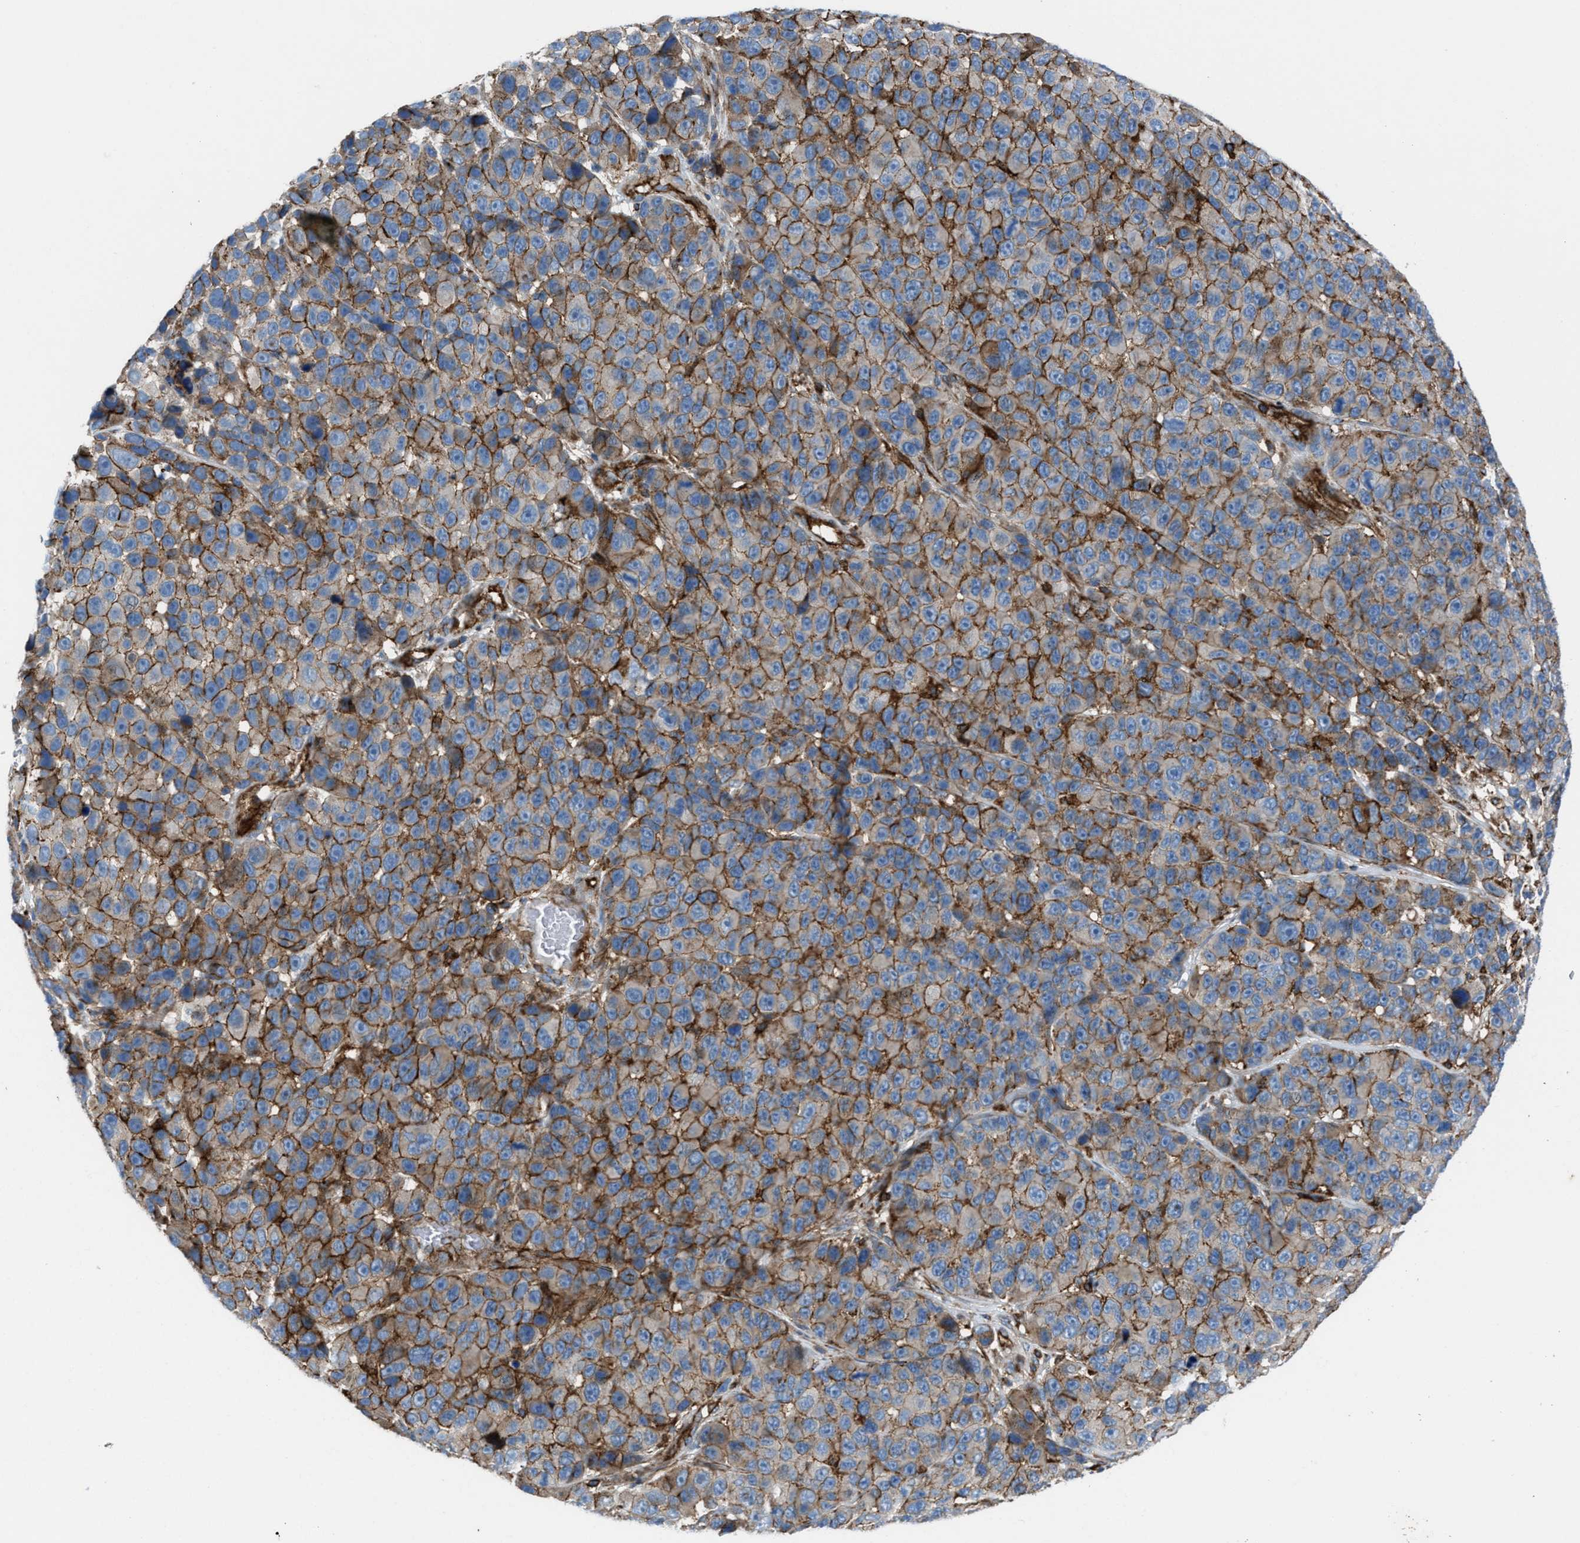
{"staining": {"intensity": "moderate", "quantity": ">75%", "location": "cytoplasmic/membranous"}, "tissue": "melanoma", "cell_type": "Tumor cells", "image_type": "cancer", "snomed": [{"axis": "morphology", "description": "Malignant melanoma, NOS"}, {"axis": "topography", "description": "Skin"}], "caption": "Melanoma stained with a protein marker exhibits moderate staining in tumor cells.", "gene": "AGPAT2", "patient": {"sex": "male", "age": 53}}